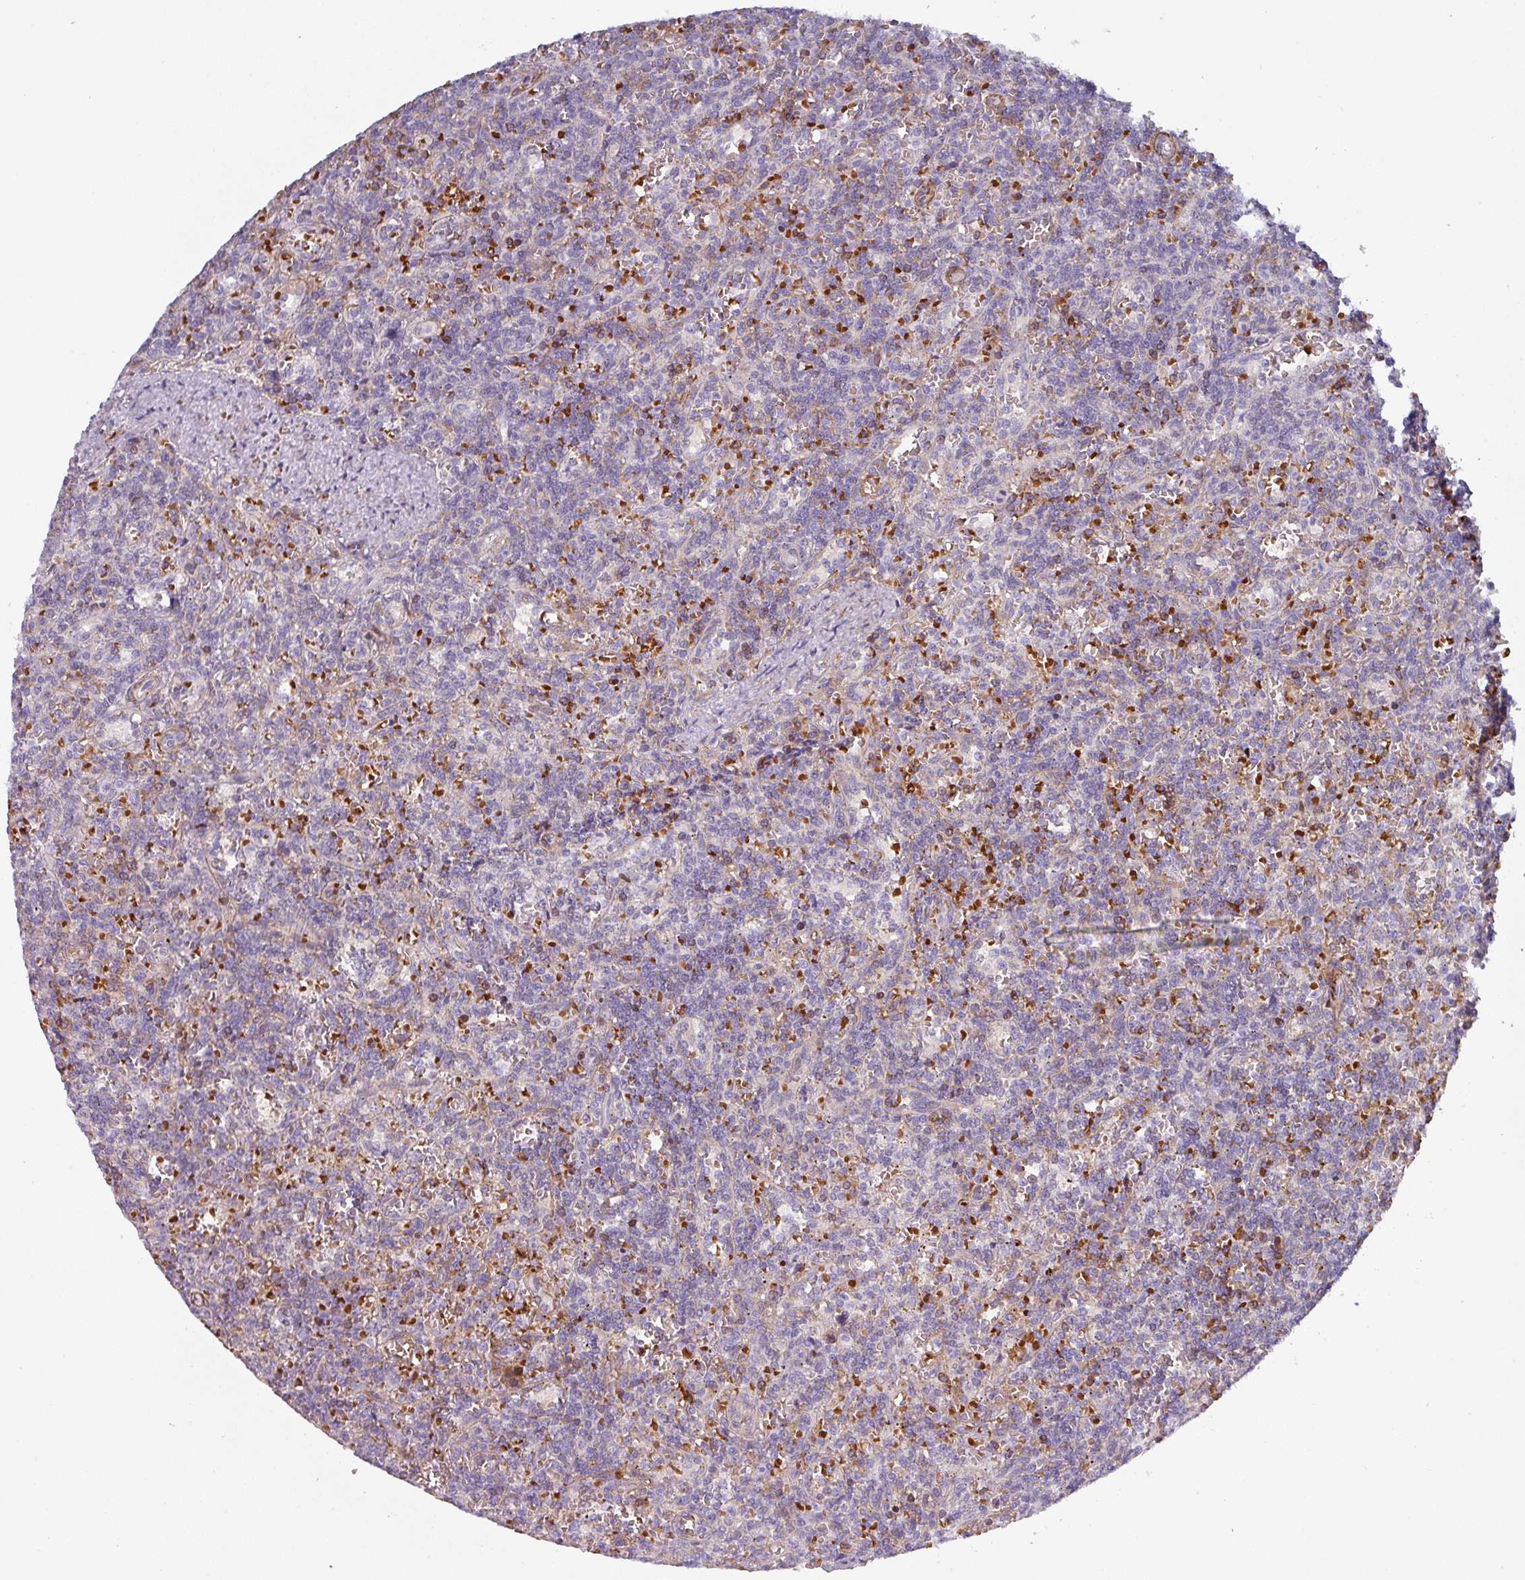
{"staining": {"intensity": "negative", "quantity": "none", "location": "none"}, "tissue": "lymphoma", "cell_type": "Tumor cells", "image_type": "cancer", "snomed": [{"axis": "morphology", "description": "Malignant lymphoma, non-Hodgkin's type, Low grade"}, {"axis": "topography", "description": "Spleen"}], "caption": "Immunohistochemistry (IHC) photomicrograph of lymphoma stained for a protein (brown), which reveals no expression in tumor cells.", "gene": "PRODH2", "patient": {"sex": "male", "age": 73}}